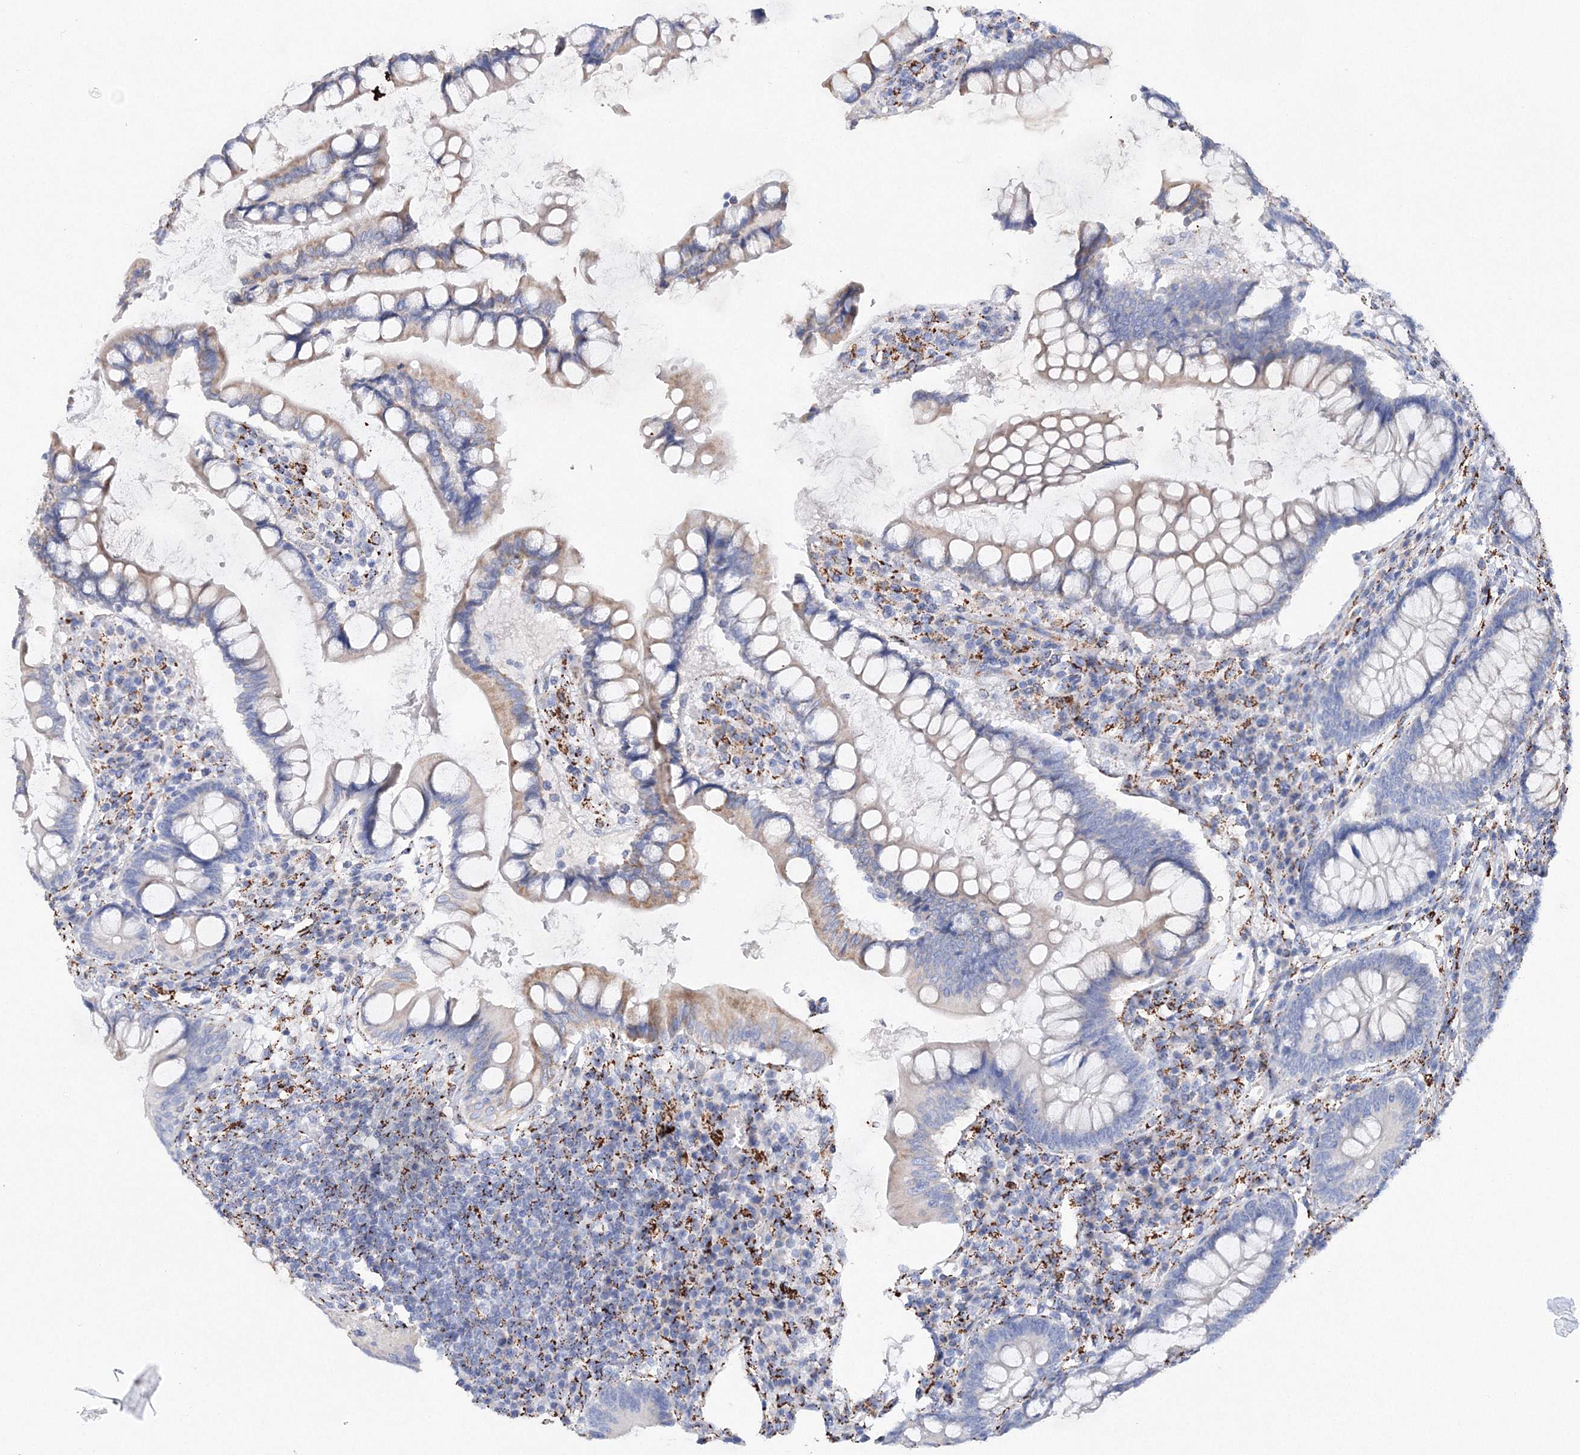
{"staining": {"intensity": "negative", "quantity": "none", "location": "none"}, "tissue": "colon", "cell_type": "Endothelial cells", "image_type": "normal", "snomed": [{"axis": "morphology", "description": "Normal tissue, NOS"}, {"axis": "topography", "description": "Colon"}], "caption": "DAB immunohistochemical staining of normal colon demonstrates no significant expression in endothelial cells. (DAB (3,3'-diaminobenzidine) immunohistochemistry with hematoxylin counter stain).", "gene": "MERTK", "patient": {"sex": "female", "age": 79}}